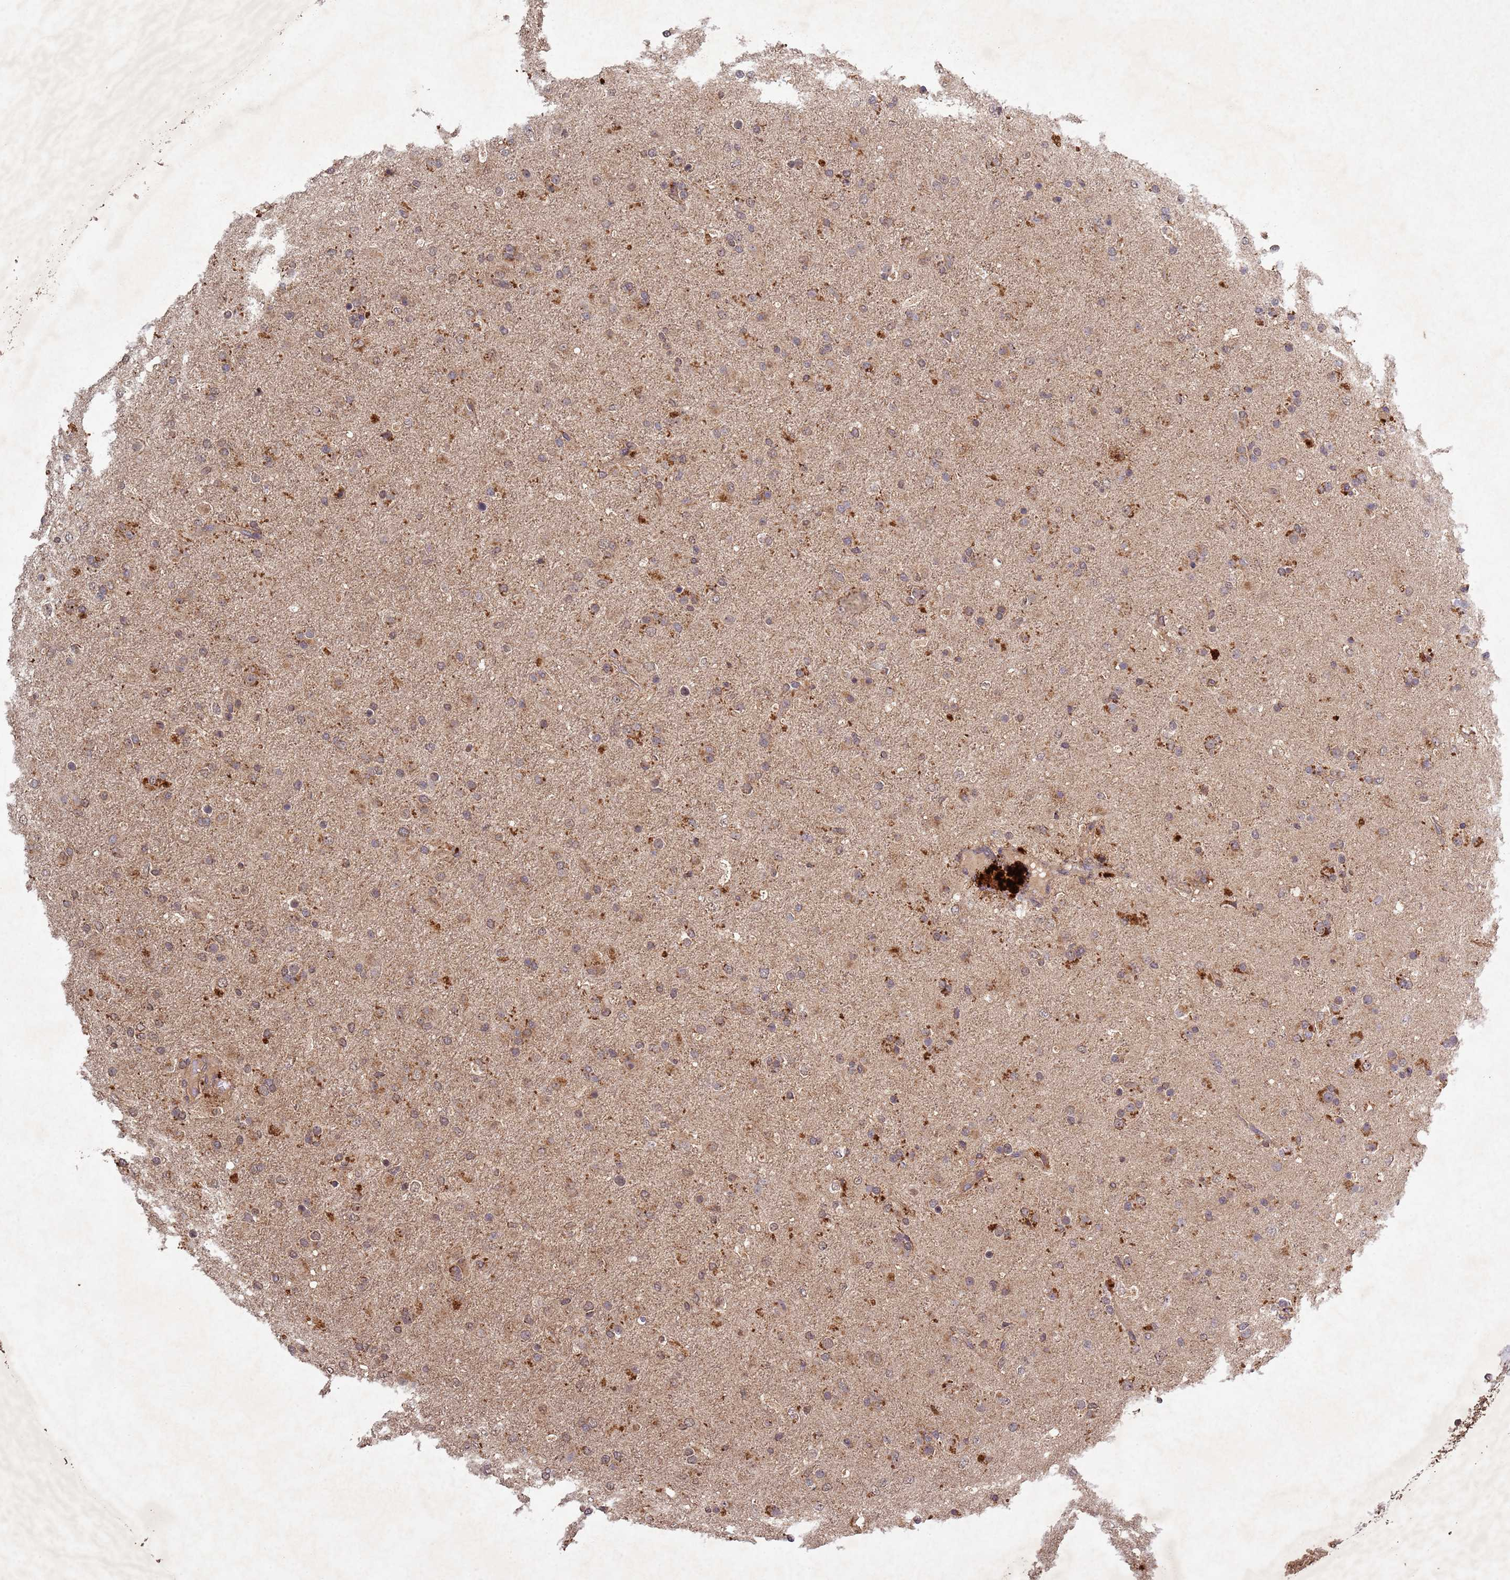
{"staining": {"intensity": "moderate", "quantity": ">75%", "location": "cytoplasmic/membranous"}, "tissue": "glioma", "cell_type": "Tumor cells", "image_type": "cancer", "snomed": [{"axis": "morphology", "description": "Glioma, malignant, Low grade"}, {"axis": "topography", "description": "Brain"}], "caption": "Low-grade glioma (malignant) stained for a protein shows moderate cytoplasmic/membranous positivity in tumor cells. Using DAB (brown) and hematoxylin (blue) stains, captured at high magnification using brightfield microscopy.", "gene": "FASTKD1", "patient": {"sex": "male", "age": 65}}